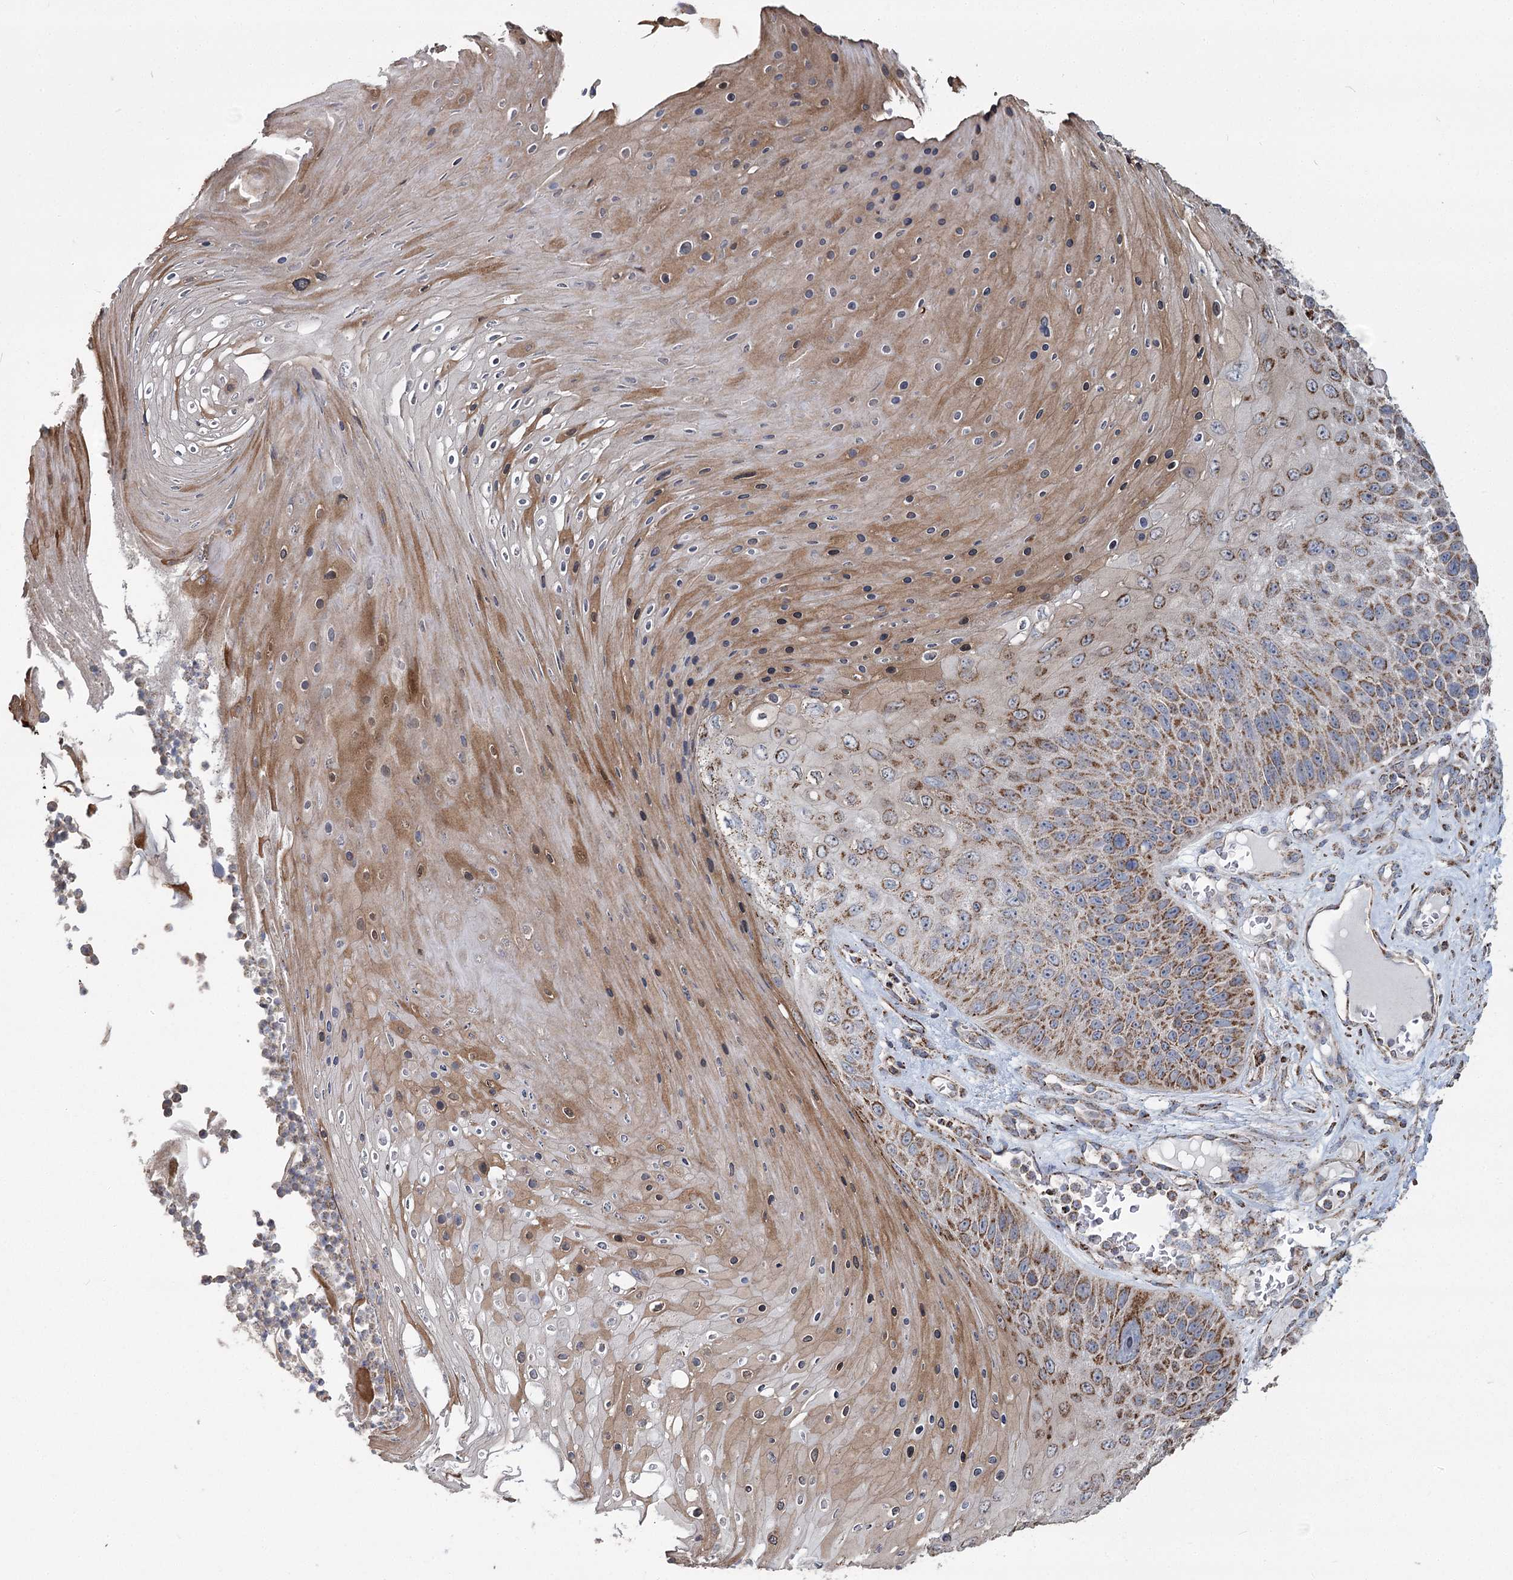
{"staining": {"intensity": "strong", "quantity": ">75%", "location": "cytoplasmic/membranous"}, "tissue": "skin cancer", "cell_type": "Tumor cells", "image_type": "cancer", "snomed": [{"axis": "morphology", "description": "Squamous cell carcinoma, NOS"}, {"axis": "topography", "description": "Skin"}], "caption": "Brown immunohistochemical staining in skin cancer (squamous cell carcinoma) exhibits strong cytoplasmic/membranous positivity in about >75% of tumor cells.", "gene": "RANBP3L", "patient": {"sex": "female", "age": 88}}